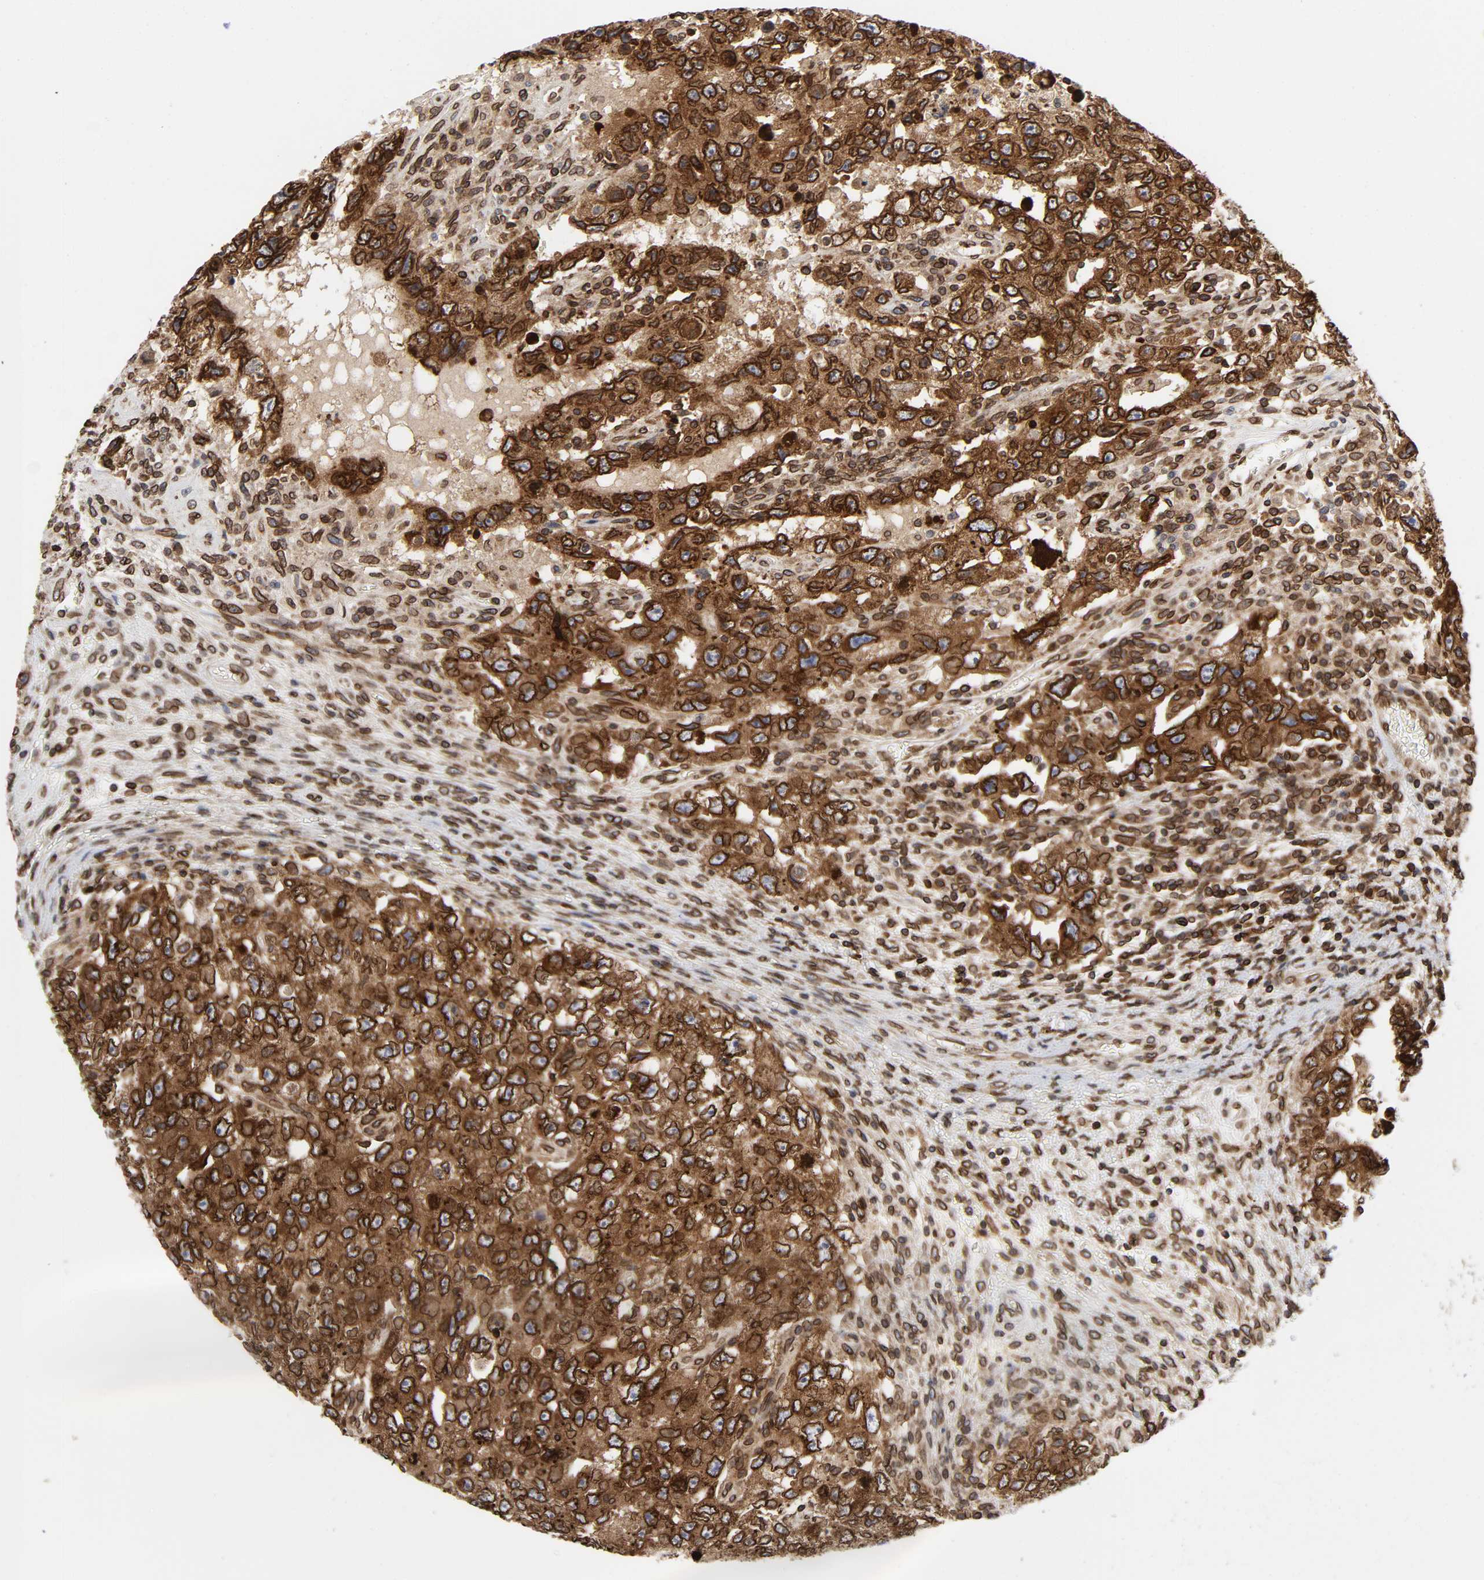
{"staining": {"intensity": "strong", "quantity": ">75%", "location": "cytoplasmic/membranous,nuclear"}, "tissue": "testis cancer", "cell_type": "Tumor cells", "image_type": "cancer", "snomed": [{"axis": "morphology", "description": "Carcinoma, Embryonal, NOS"}, {"axis": "topography", "description": "Testis"}], "caption": "Immunohistochemical staining of human embryonal carcinoma (testis) reveals high levels of strong cytoplasmic/membranous and nuclear protein positivity in about >75% of tumor cells.", "gene": "RANGAP1", "patient": {"sex": "male", "age": 26}}